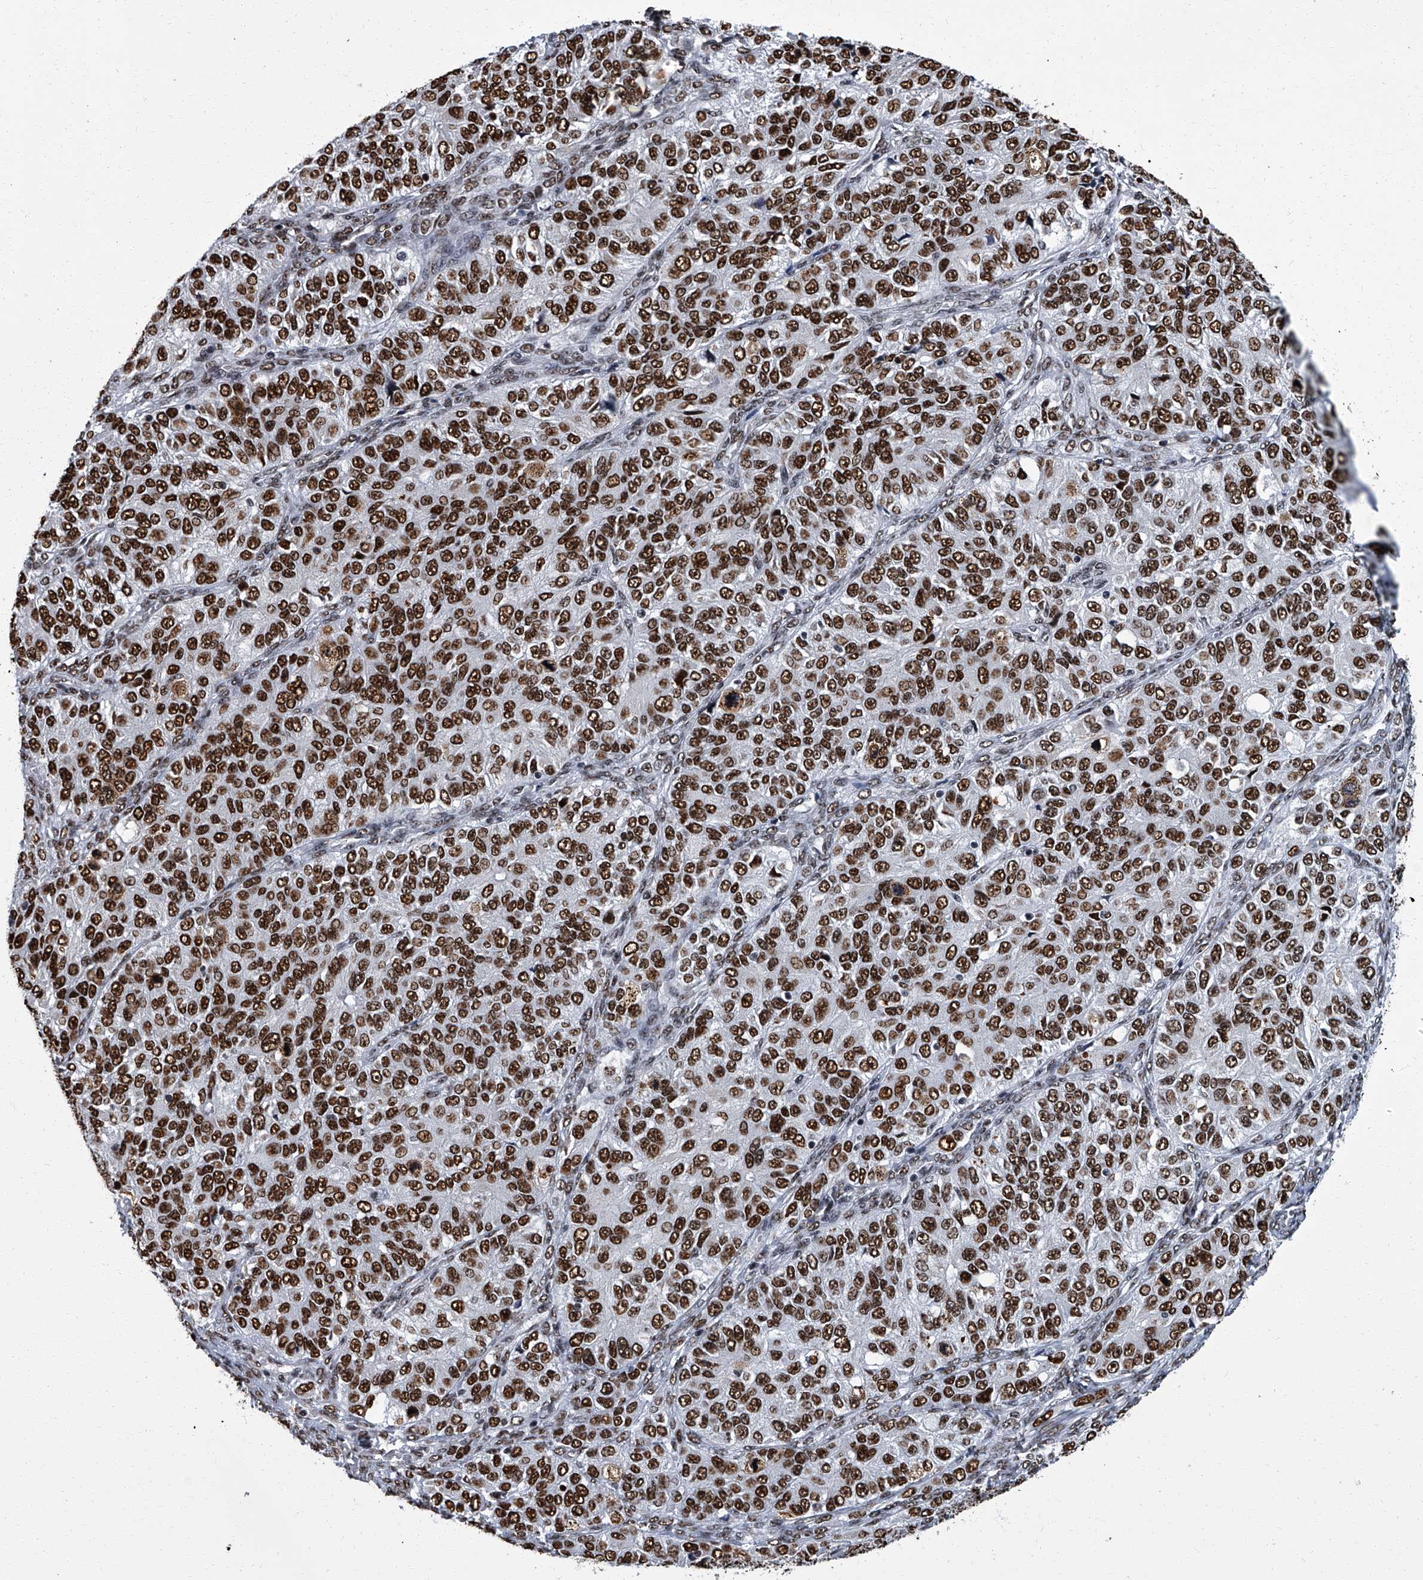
{"staining": {"intensity": "strong", "quantity": ">75%", "location": "nuclear"}, "tissue": "ovarian cancer", "cell_type": "Tumor cells", "image_type": "cancer", "snomed": [{"axis": "morphology", "description": "Carcinoma, endometroid"}, {"axis": "topography", "description": "Ovary"}], "caption": "DAB (3,3'-diaminobenzidine) immunohistochemical staining of ovarian cancer displays strong nuclear protein positivity in approximately >75% of tumor cells.", "gene": "ZNF518B", "patient": {"sex": "female", "age": 51}}